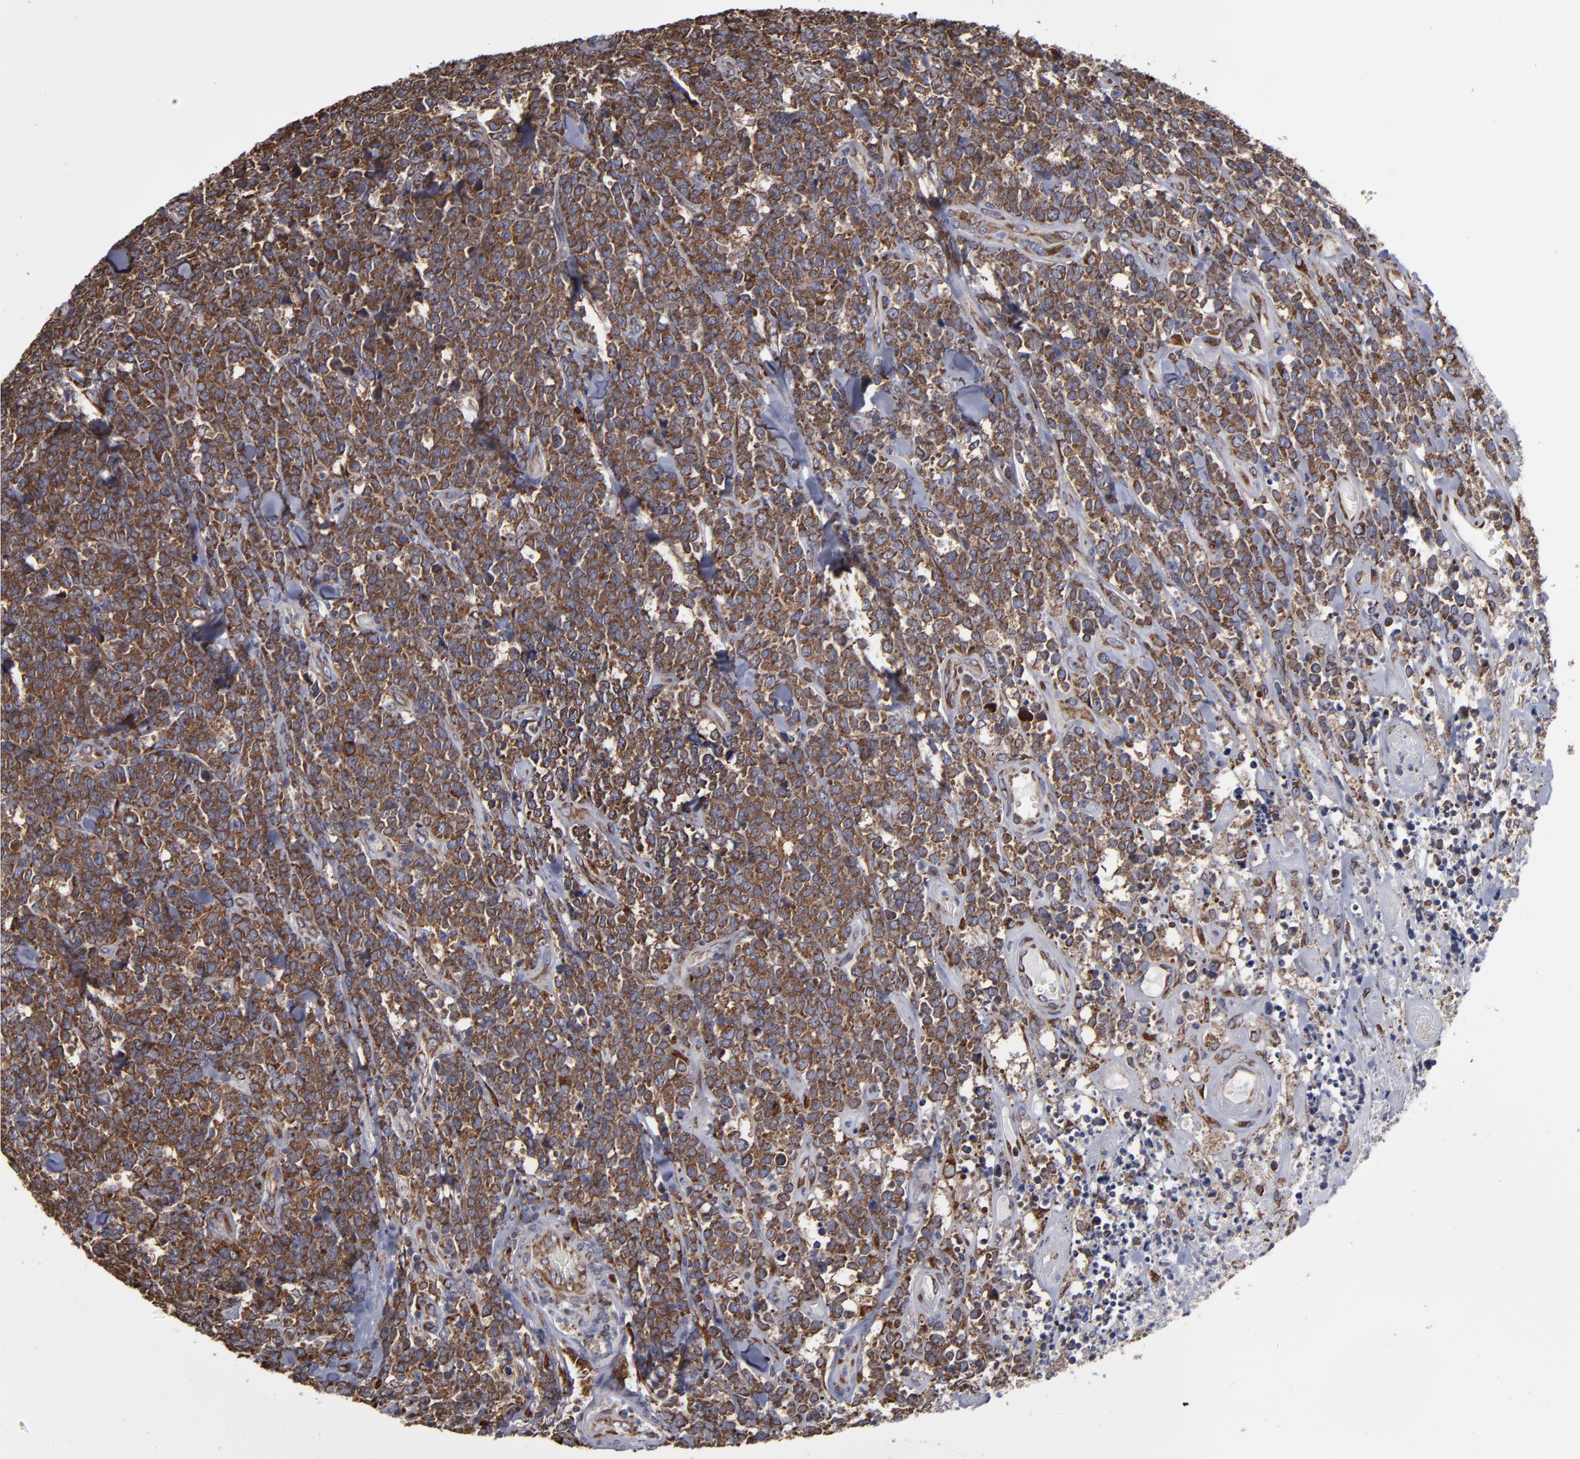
{"staining": {"intensity": "moderate", "quantity": ">75%", "location": "cytoplasmic/membranous"}, "tissue": "lymphoma", "cell_type": "Tumor cells", "image_type": "cancer", "snomed": [{"axis": "morphology", "description": "Malignant lymphoma, non-Hodgkin's type, High grade"}, {"axis": "topography", "description": "Small intestine"}, {"axis": "topography", "description": "Colon"}], "caption": "High-grade malignant lymphoma, non-Hodgkin's type stained with a brown dye demonstrates moderate cytoplasmic/membranous positive staining in about >75% of tumor cells.", "gene": "SND1", "patient": {"sex": "male", "age": 8}}